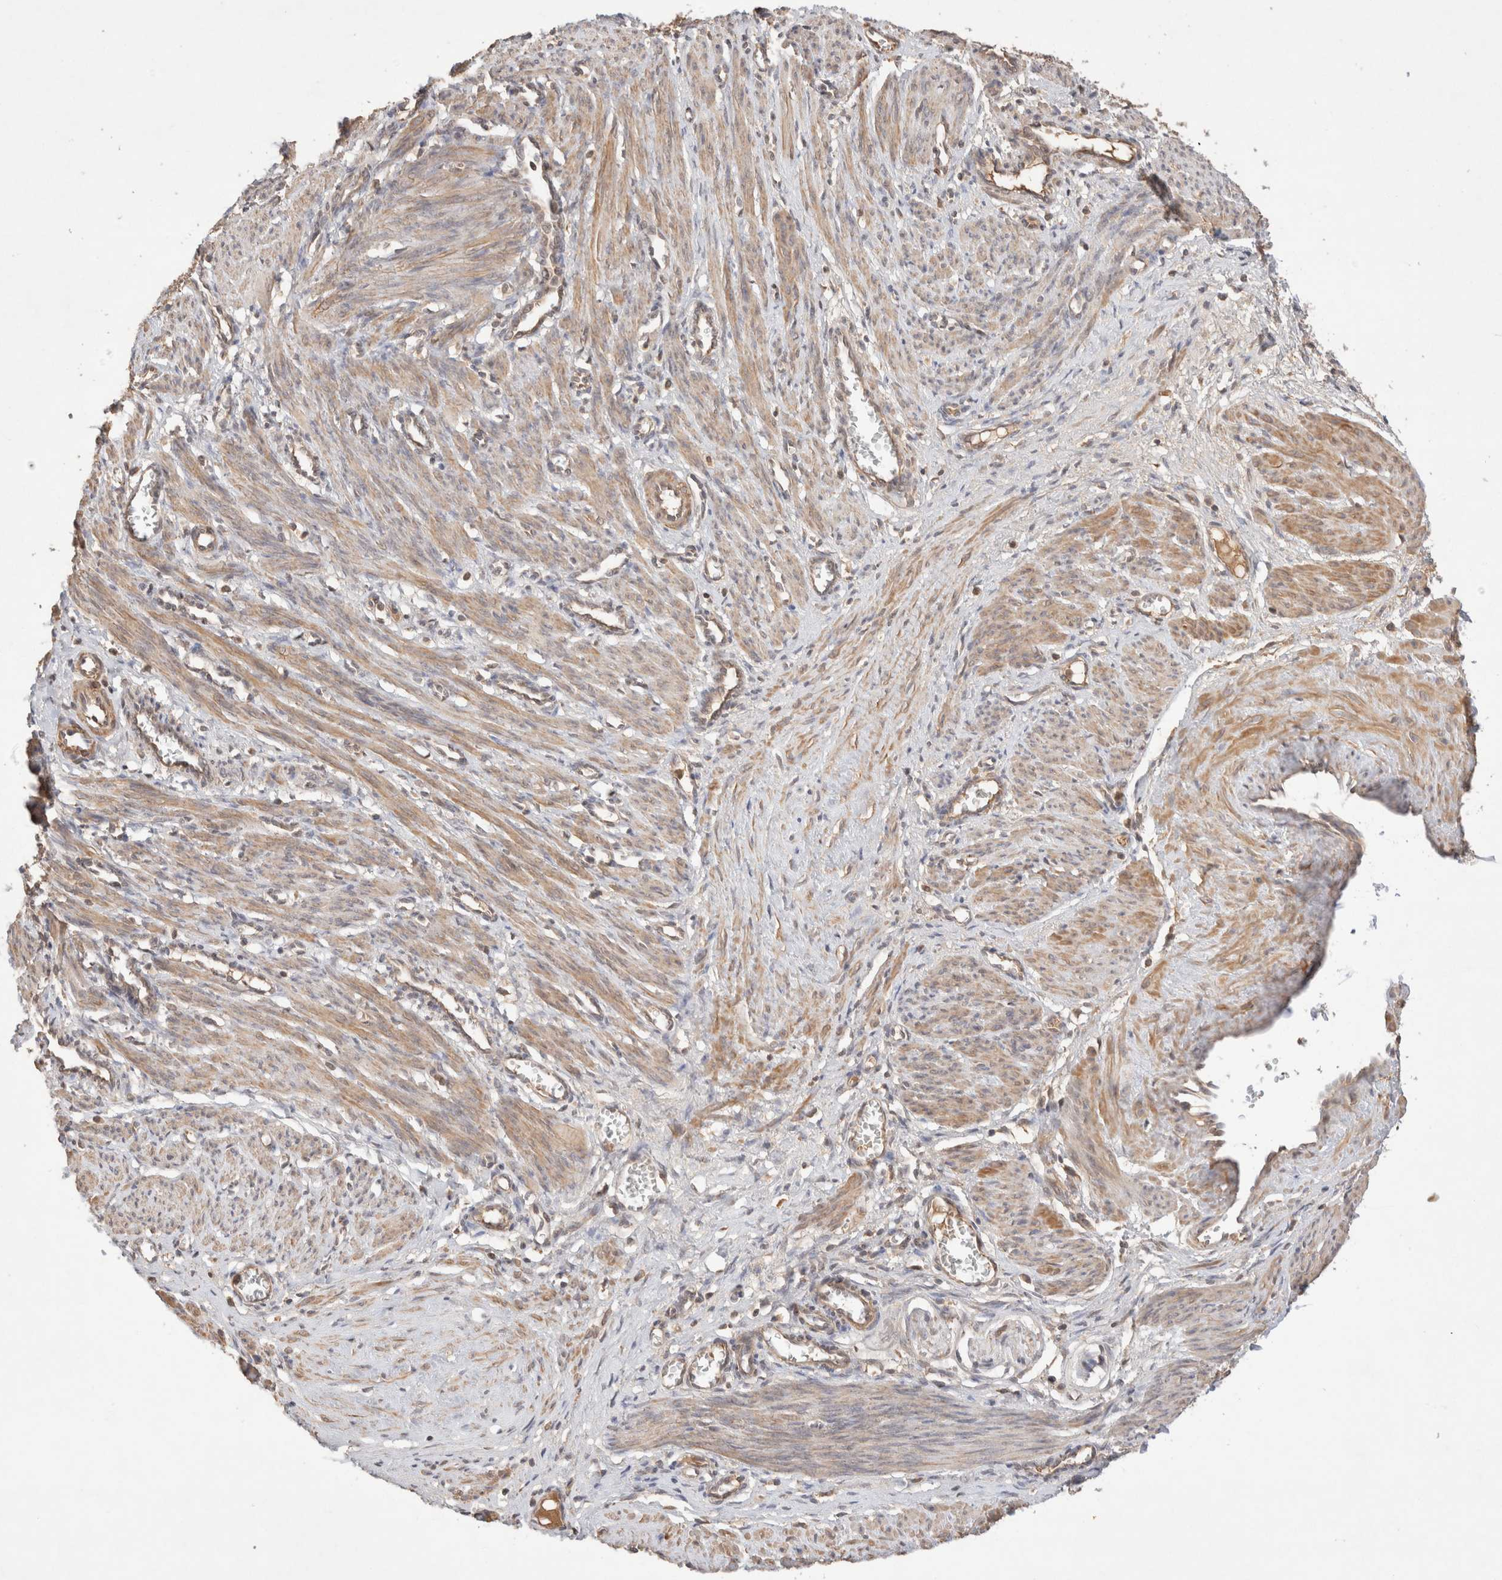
{"staining": {"intensity": "moderate", "quantity": ">75%", "location": "cytoplasmic/membranous"}, "tissue": "smooth muscle", "cell_type": "Smooth muscle cells", "image_type": "normal", "snomed": [{"axis": "morphology", "description": "Normal tissue, NOS"}, {"axis": "topography", "description": "Endometrium"}], "caption": "Moderate cytoplasmic/membranous positivity for a protein is seen in approximately >75% of smooth muscle cells of normal smooth muscle using IHC.", "gene": "CARNMT1", "patient": {"sex": "female", "age": 33}}